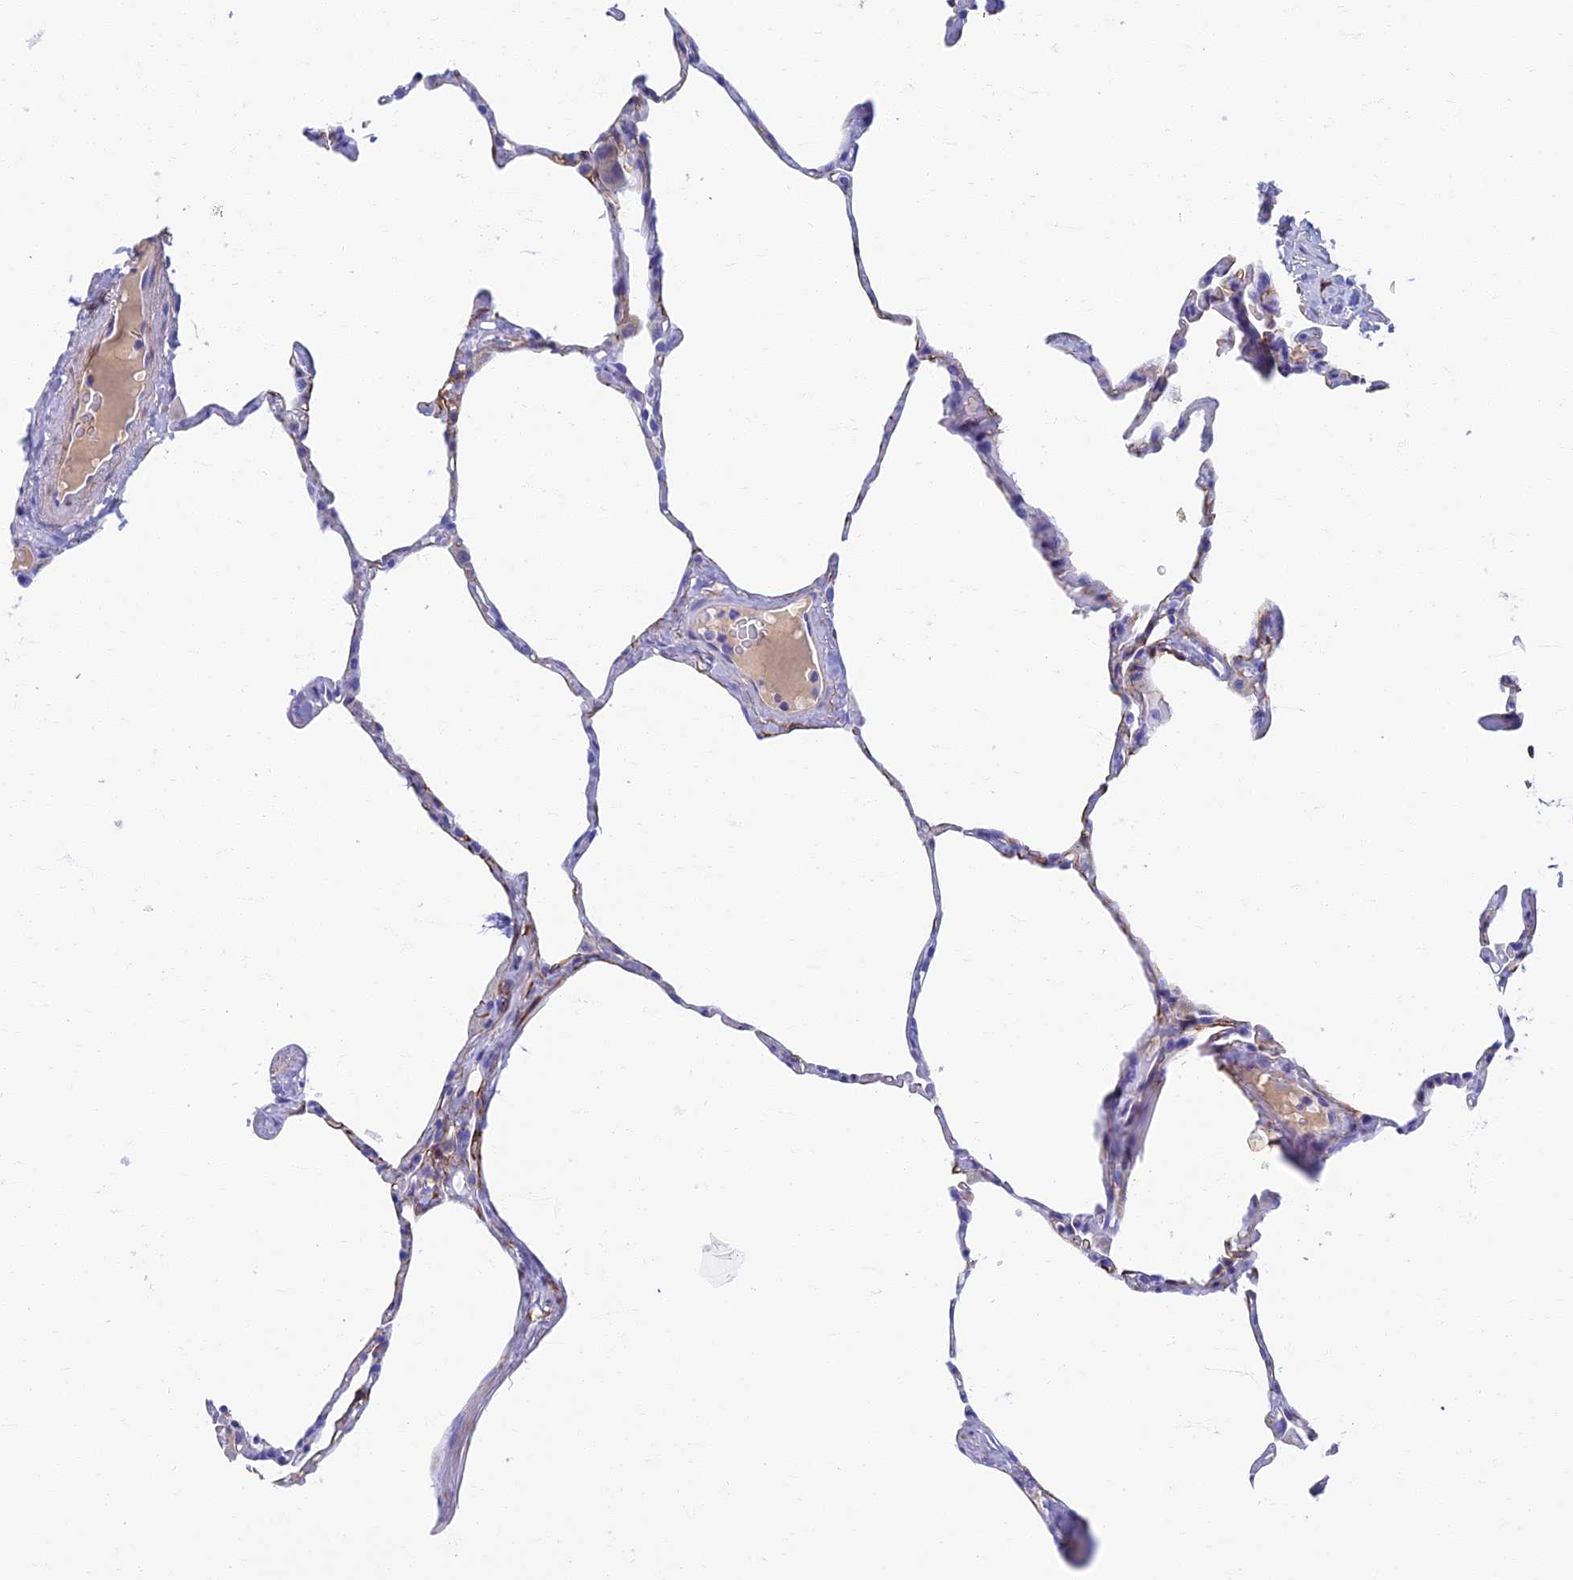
{"staining": {"intensity": "moderate", "quantity": "<25%", "location": "cytoplasmic/membranous"}, "tissue": "lung", "cell_type": "Alveolar cells", "image_type": "normal", "snomed": [{"axis": "morphology", "description": "Normal tissue, NOS"}, {"axis": "topography", "description": "Lung"}], "caption": "This histopathology image demonstrates immunohistochemistry (IHC) staining of unremarkable human lung, with low moderate cytoplasmic/membranous positivity in about <25% of alveolar cells.", "gene": "ETFRF1", "patient": {"sex": "male", "age": 65}}